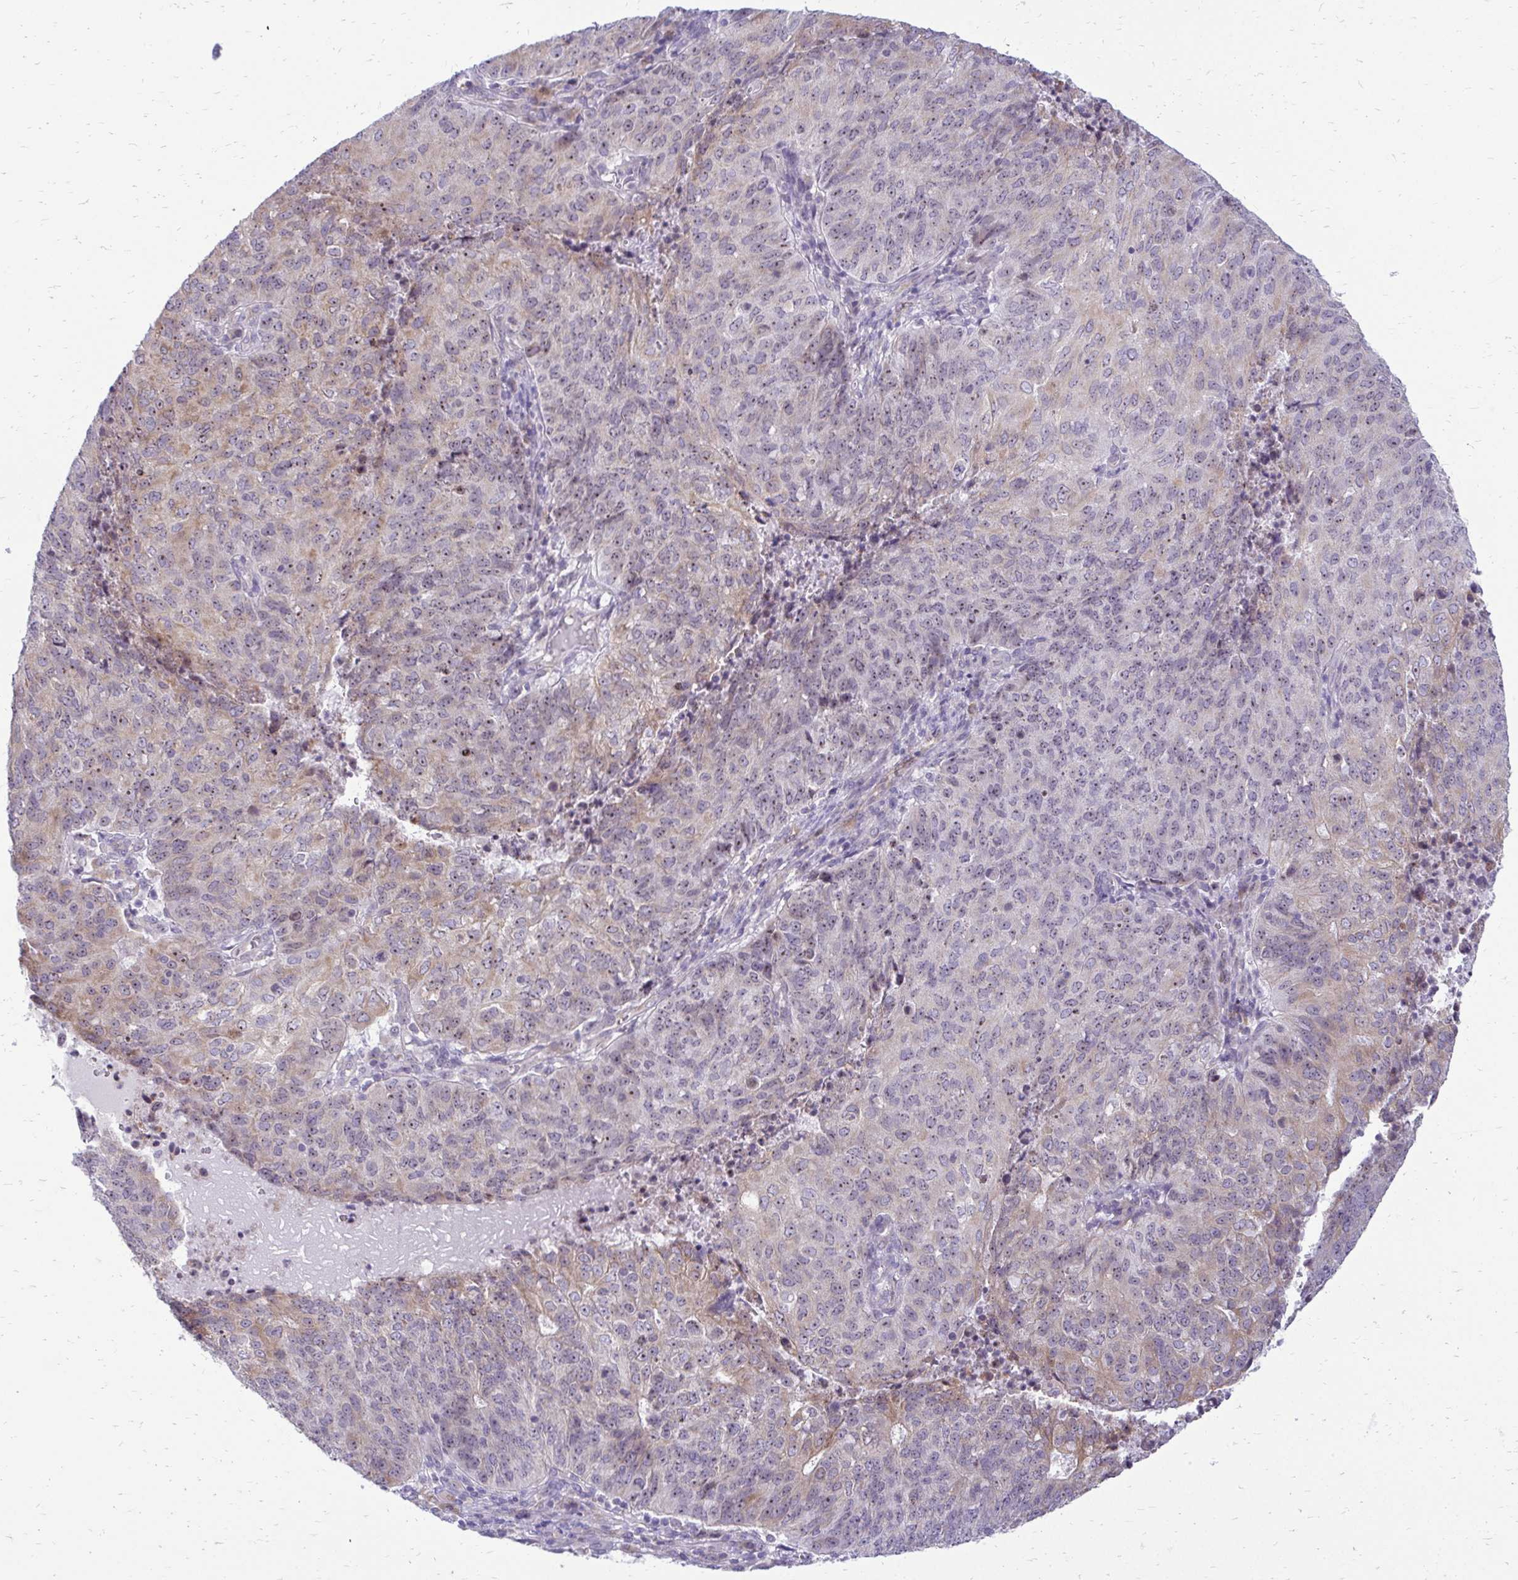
{"staining": {"intensity": "weak", "quantity": "25%-75%", "location": "nuclear"}, "tissue": "endometrial cancer", "cell_type": "Tumor cells", "image_type": "cancer", "snomed": [{"axis": "morphology", "description": "Adenocarcinoma, NOS"}, {"axis": "topography", "description": "Endometrium"}], "caption": "A brown stain shows weak nuclear staining of a protein in human adenocarcinoma (endometrial) tumor cells.", "gene": "NIFK", "patient": {"sex": "female", "age": 82}}